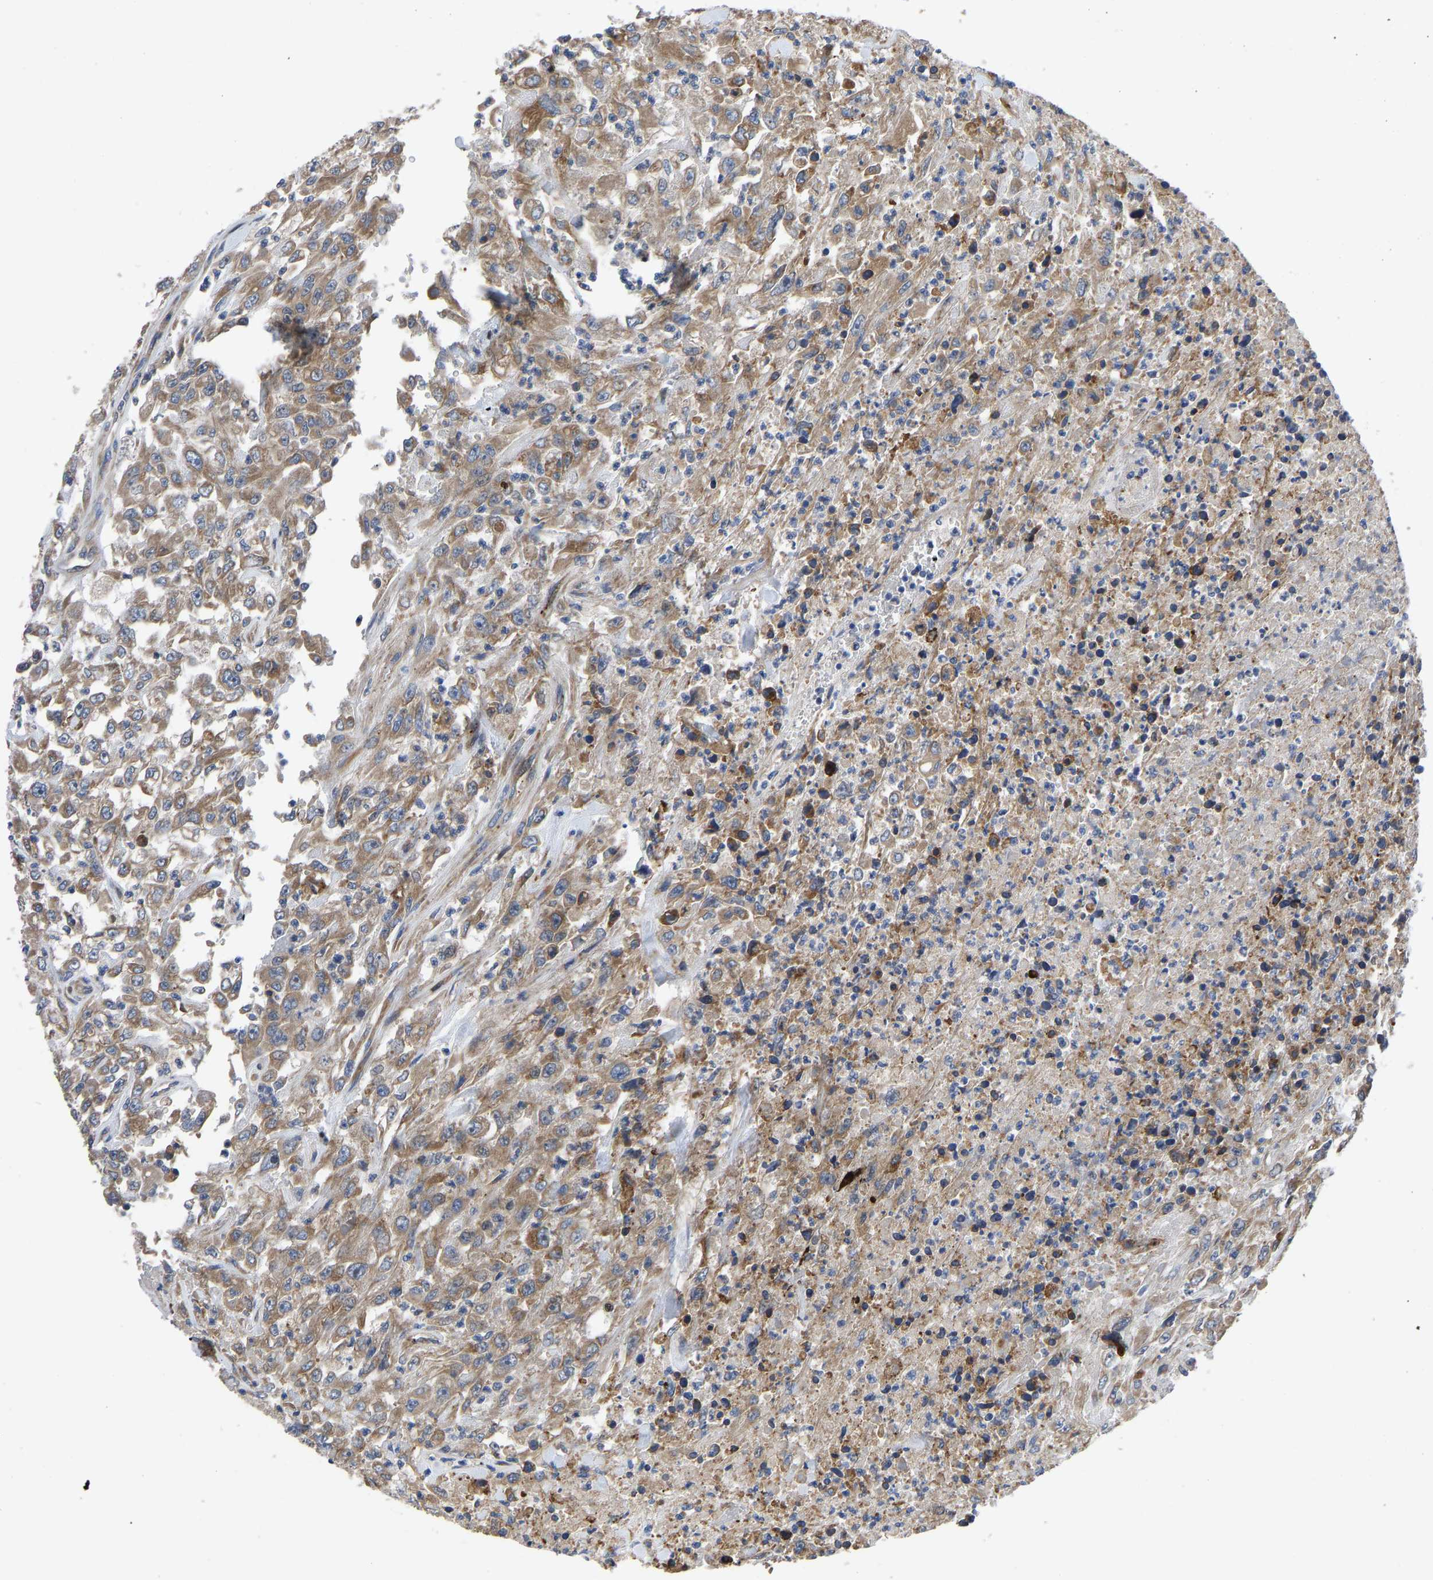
{"staining": {"intensity": "moderate", "quantity": ">75%", "location": "cytoplasmic/membranous"}, "tissue": "urothelial cancer", "cell_type": "Tumor cells", "image_type": "cancer", "snomed": [{"axis": "morphology", "description": "Urothelial carcinoma, High grade"}, {"axis": "topography", "description": "Urinary bladder"}], "caption": "Urothelial carcinoma (high-grade) was stained to show a protein in brown. There is medium levels of moderate cytoplasmic/membranous staining in about >75% of tumor cells. Nuclei are stained in blue.", "gene": "TMEM38B", "patient": {"sex": "male", "age": 46}}